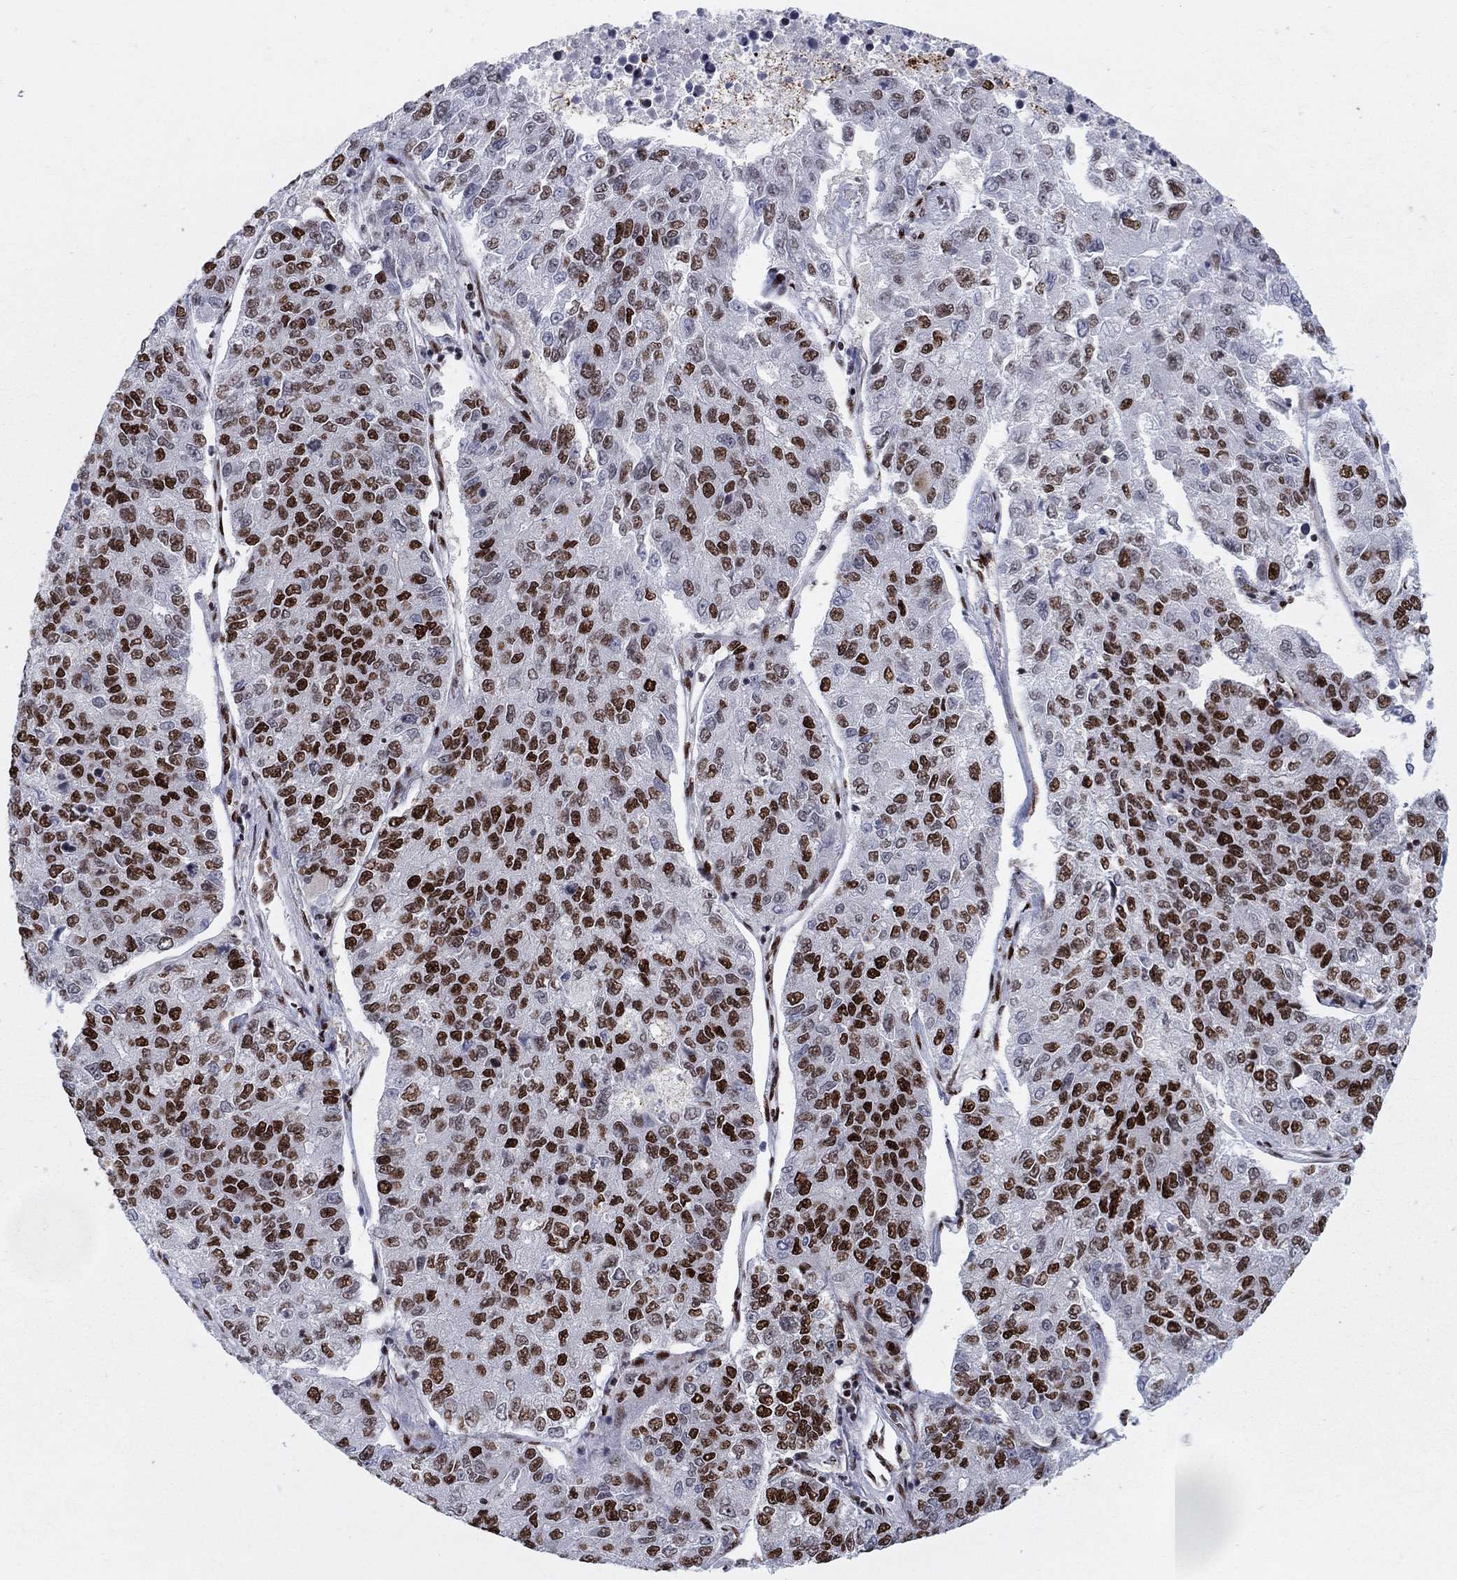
{"staining": {"intensity": "strong", "quantity": "25%-75%", "location": "nuclear"}, "tissue": "lung cancer", "cell_type": "Tumor cells", "image_type": "cancer", "snomed": [{"axis": "morphology", "description": "Adenocarcinoma, NOS"}, {"axis": "topography", "description": "Lung"}], "caption": "Protein staining demonstrates strong nuclear positivity in about 25%-75% of tumor cells in lung adenocarcinoma.", "gene": "ZNHIT3", "patient": {"sex": "male", "age": 49}}